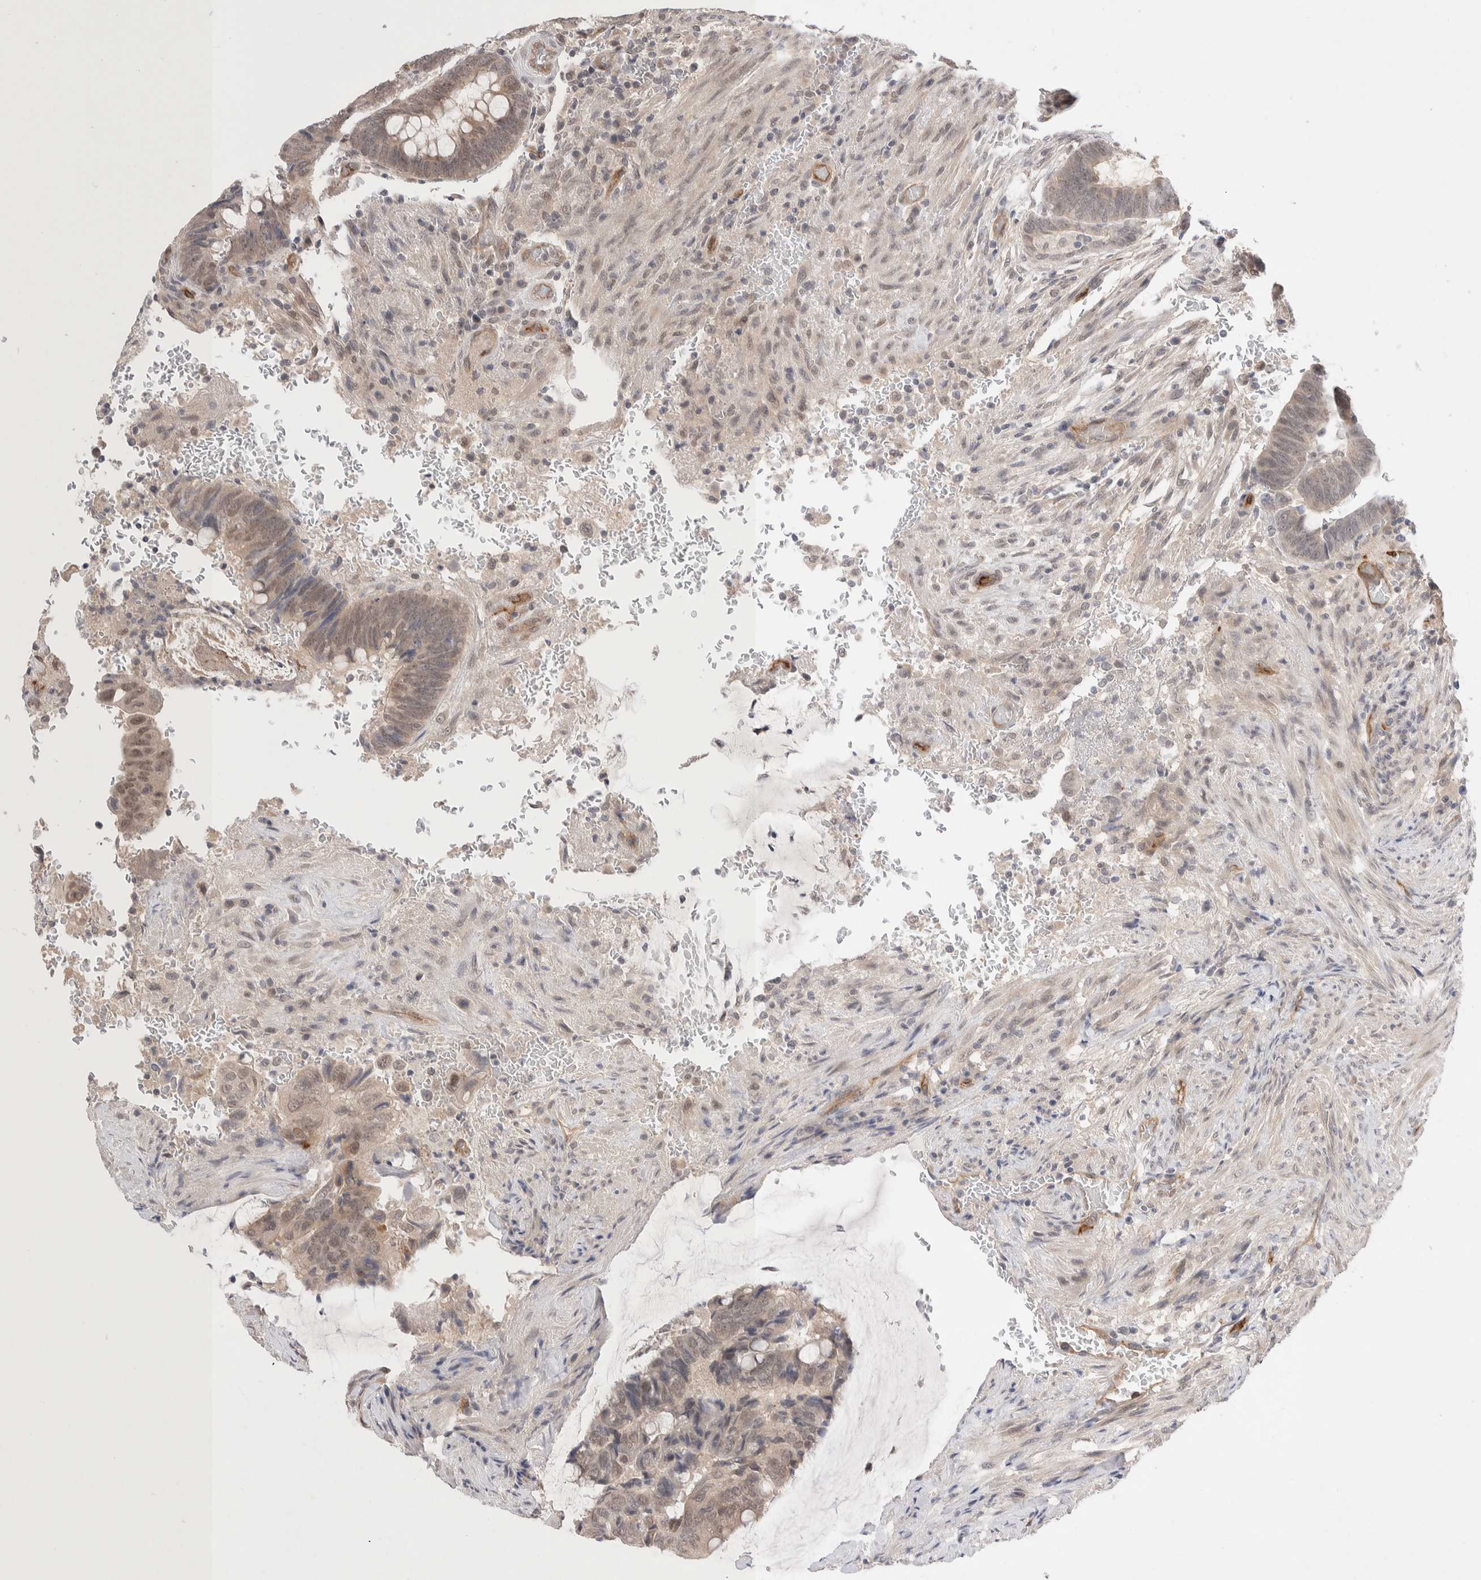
{"staining": {"intensity": "weak", "quantity": "<25%", "location": "cytoplasmic/membranous,nuclear"}, "tissue": "colorectal cancer", "cell_type": "Tumor cells", "image_type": "cancer", "snomed": [{"axis": "morphology", "description": "Normal tissue, NOS"}, {"axis": "morphology", "description": "Adenocarcinoma, NOS"}, {"axis": "topography", "description": "Rectum"}], "caption": "Immunohistochemical staining of human adenocarcinoma (colorectal) reveals no significant positivity in tumor cells.", "gene": "ZNF704", "patient": {"sex": "male", "age": 92}}